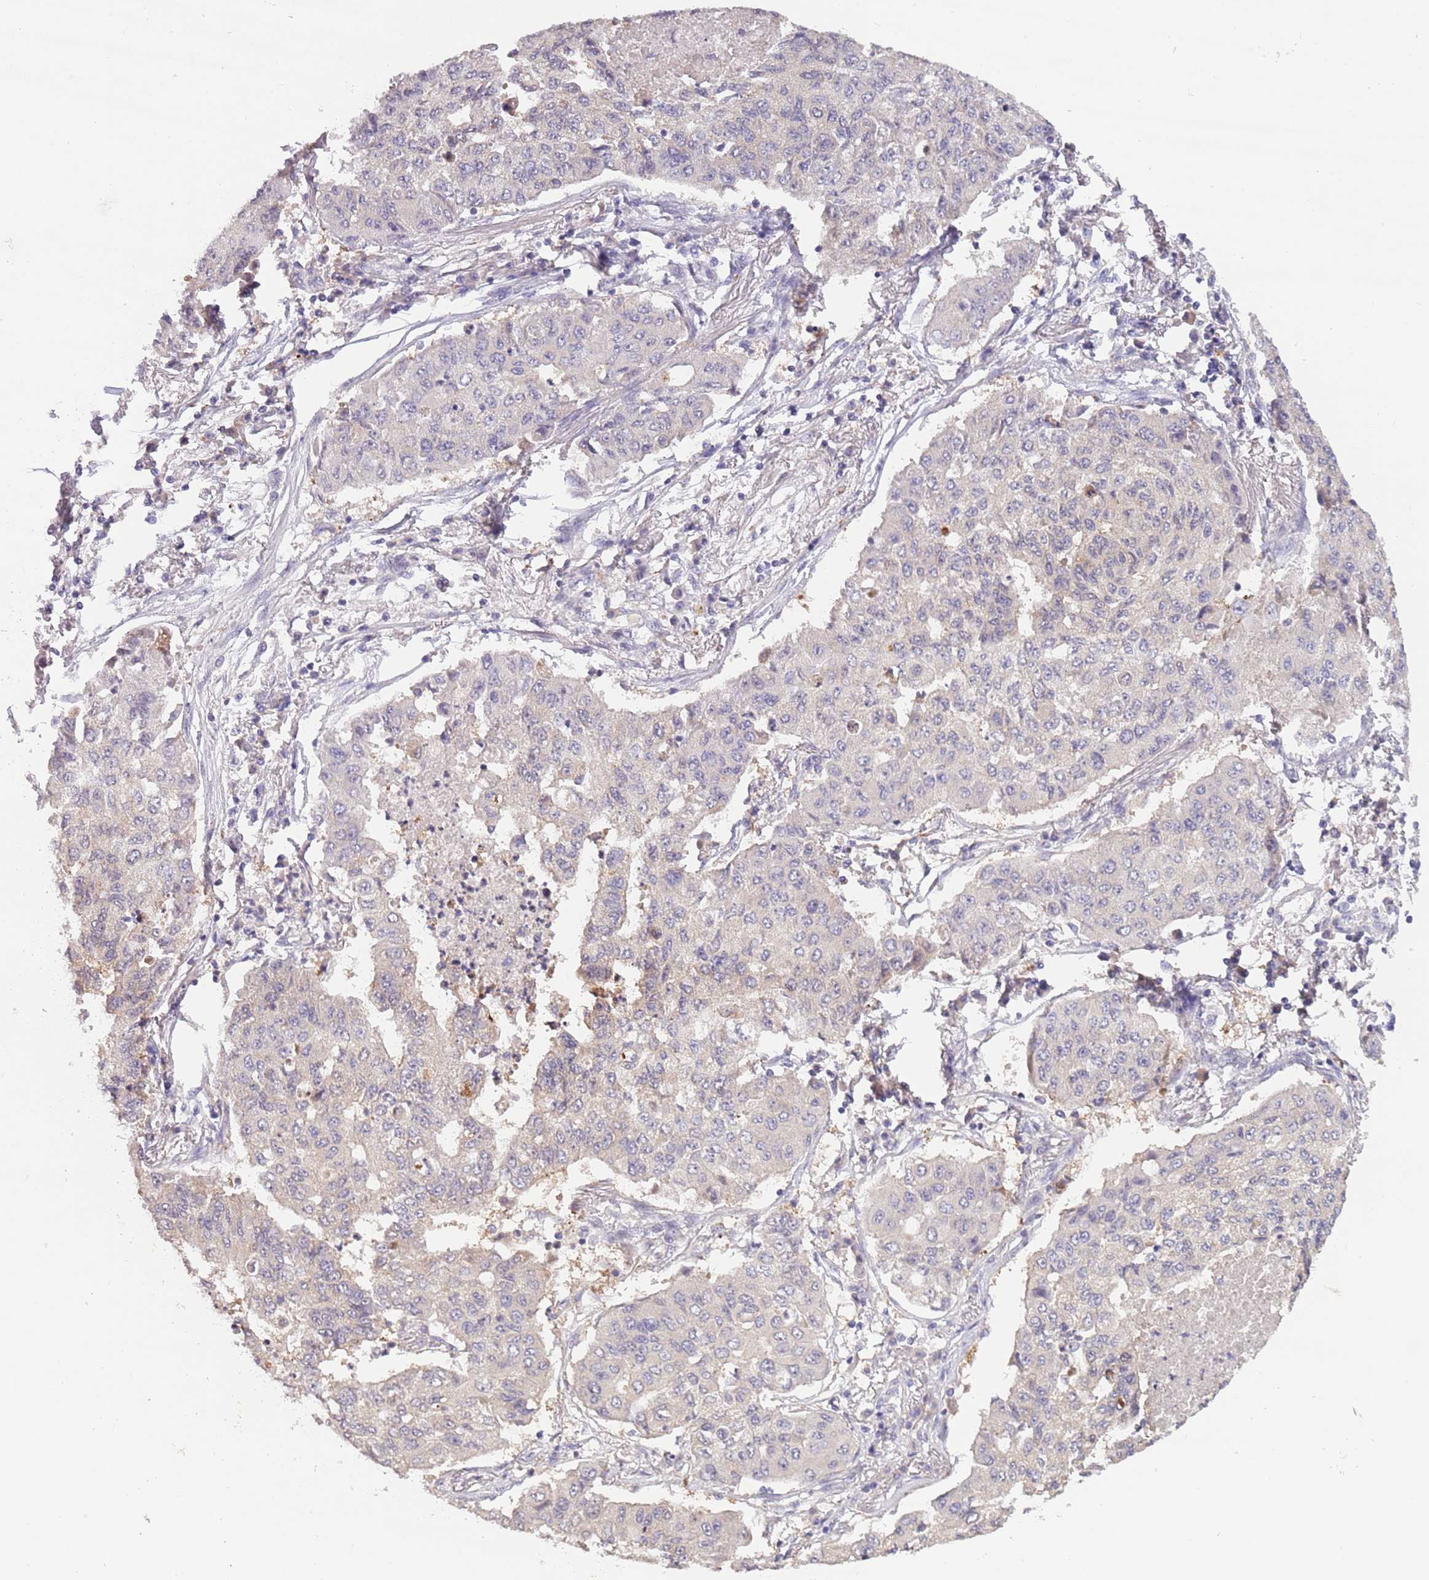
{"staining": {"intensity": "negative", "quantity": "none", "location": "none"}, "tissue": "lung cancer", "cell_type": "Tumor cells", "image_type": "cancer", "snomed": [{"axis": "morphology", "description": "Squamous cell carcinoma, NOS"}, {"axis": "topography", "description": "Lung"}], "caption": "Protein analysis of lung cancer (squamous cell carcinoma) shows no significant staining in tumor cells.", "gene": "ZNF658", "patient": {"sex": "male", "age": 74}}